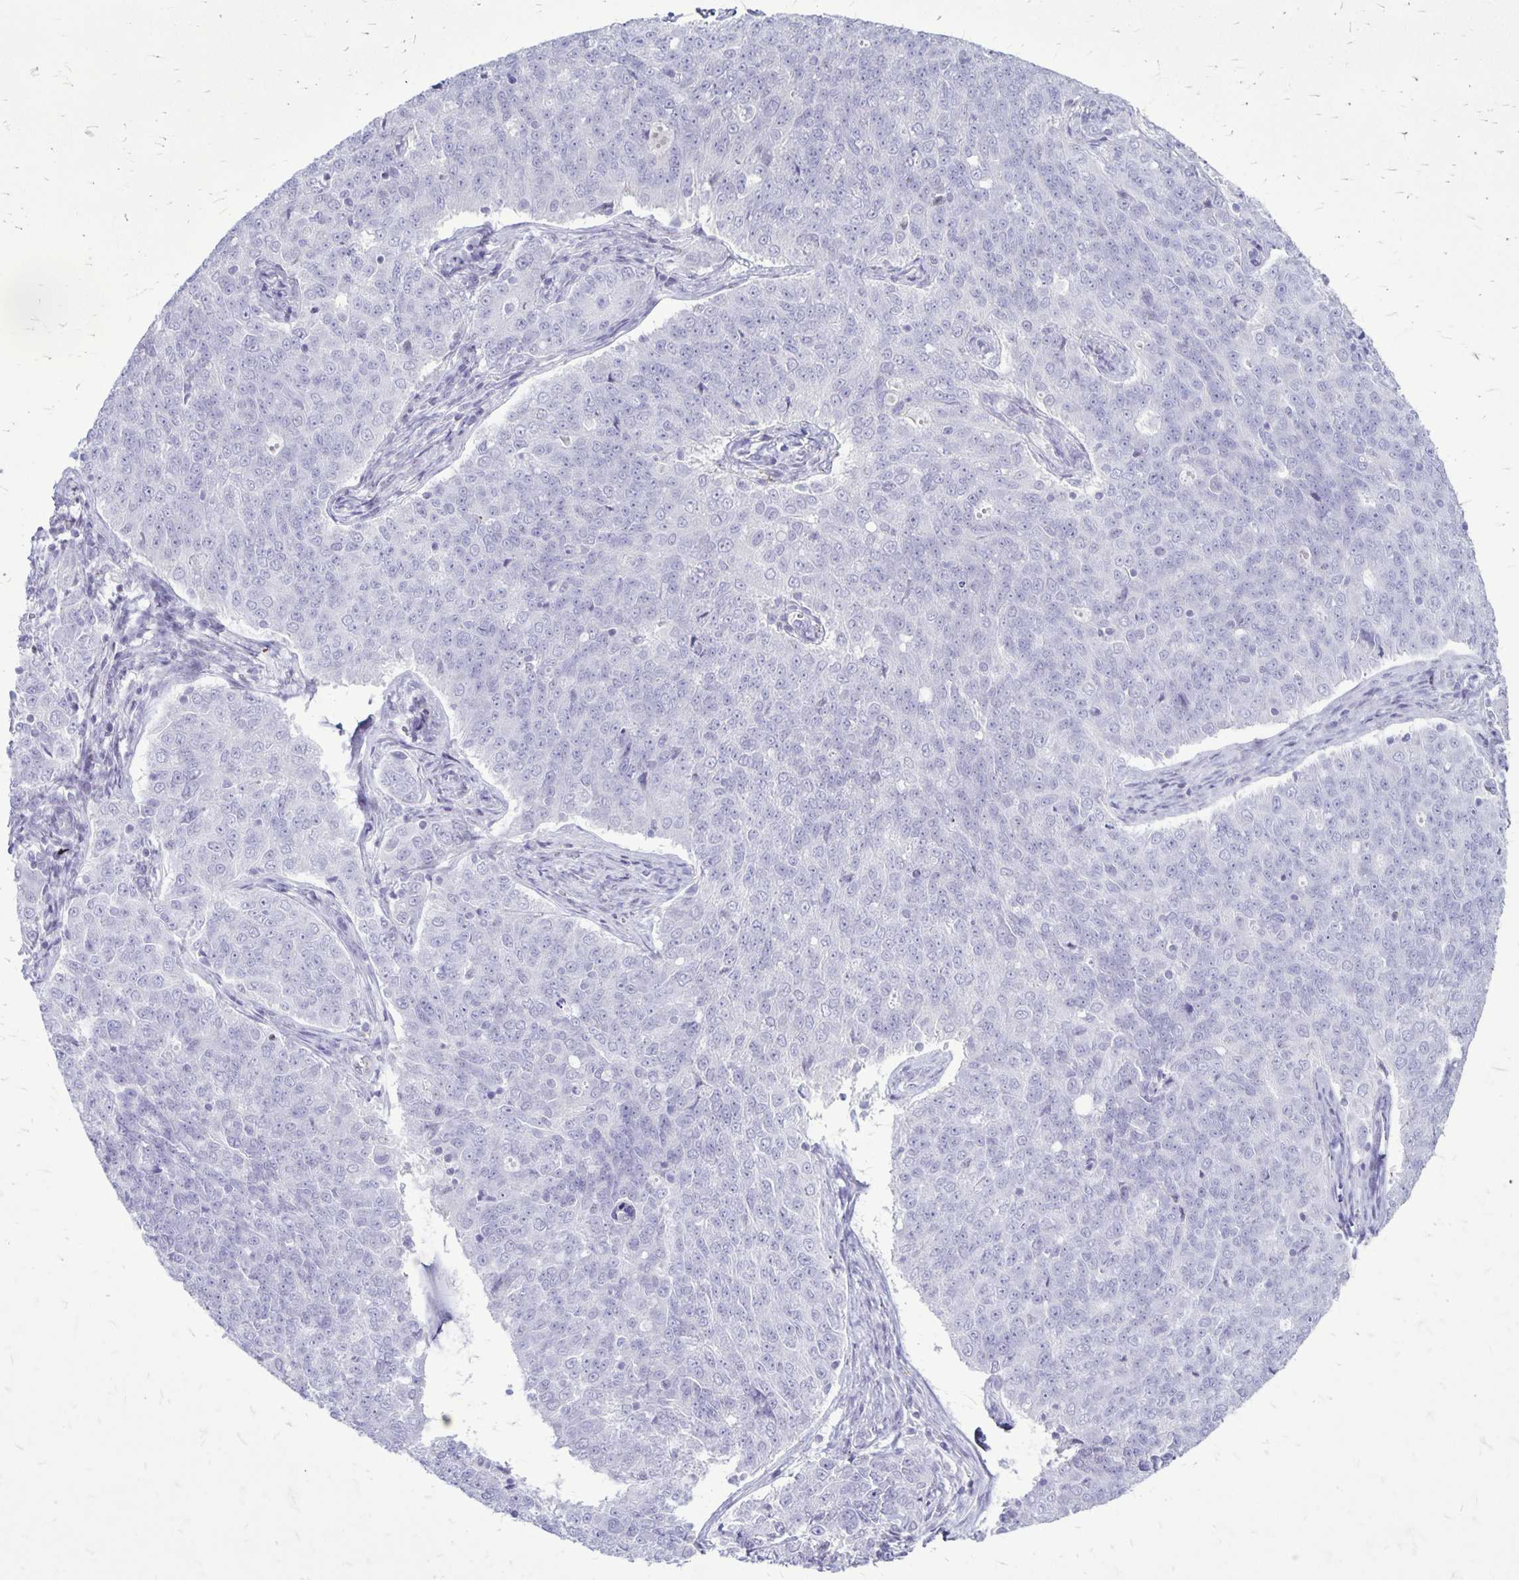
{"staining": {"intensity": "negative", "quantity": "none", "location": "none"}, "tissue": "endometrial cancer", "cell_type": "Tumor cells", "image_type": "cancer", "snomed": [{"axis": "morphology", "description": "Adenocarcinoma, NOS"}, {"axis": "topography", "description": "Endometrium"}], "caption": "DAB (3,3'-diaminobenzidine) immunohistochemical staining of endometrial adenocarcinoma displays no significant positivity in tumor cells. (DAB IHC visualized using brightfield microscopy, high magnification).", "gene": "GP9", "patient": {"sex": "female", "age": 43}}